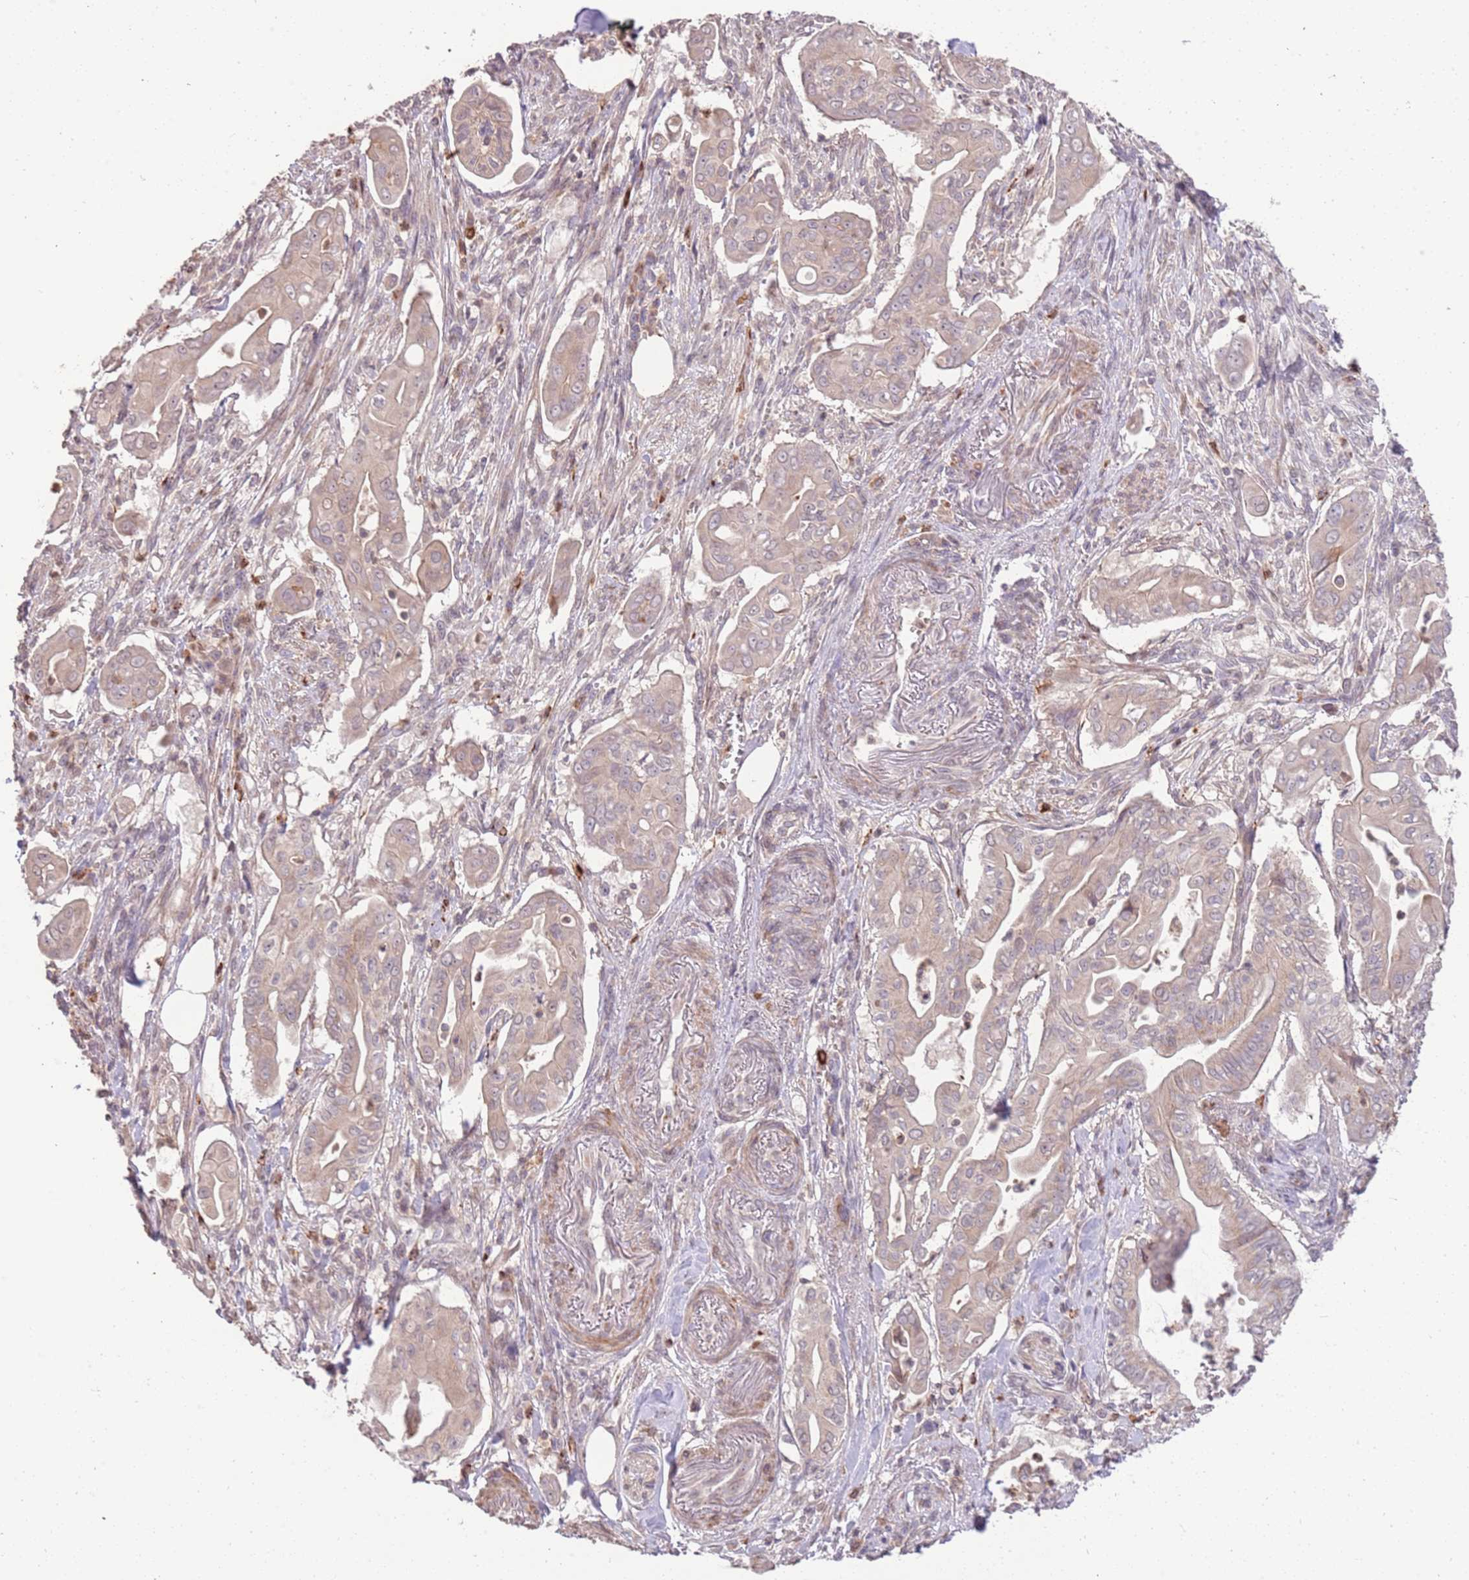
{"staining": {"intensity": "weak", "quantity": "25%-75%", "location": "cytoplasmic/membranous"}, "tissue": "pancreatic cancer", "cell_type": "Tumor cells", "image_type": "cancer", "snomed": [{"axis": "morphology", "description": "Adenocarcinoma, NOS"}, {"axis": "topography", "description": "Pancreas"}], "caption": "A high-resolution histopathology image shows IHC staining of pancreatic adenocarcinoma, which exhibits weak cytoplasmic/membranous expression in approximately 25%-75% of tumor cells.", "gene": "SLC16A4", "patient": {"sex": "male", "age": 71}}